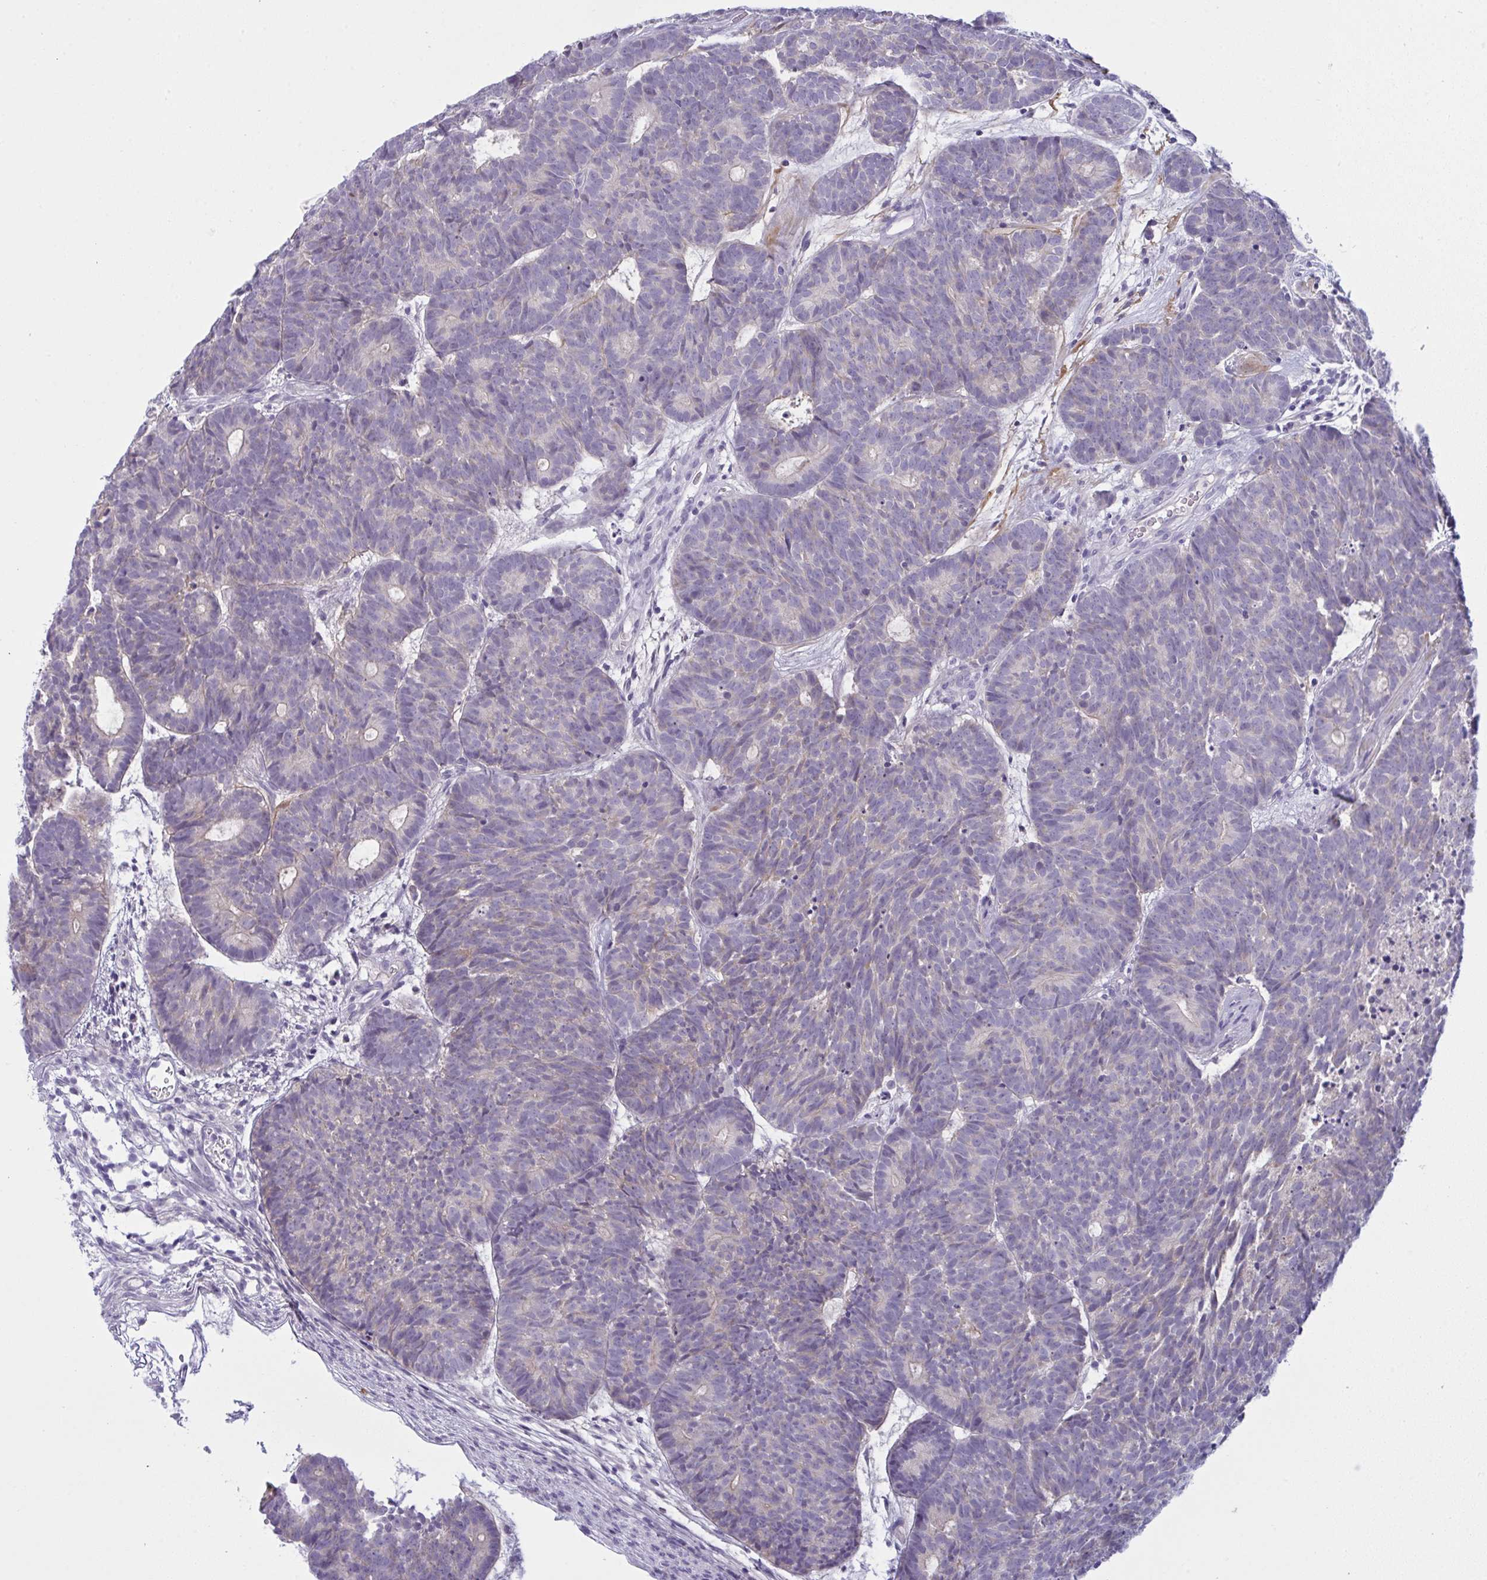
{"staining": {"intensity": "negative", "quantity": "none", "location": "none"}, "tissue": "head and neck cancer", "cell_type": "Tumor cells", "image_type": "cancer", "snomed": [{"axis": "morphology", "description": "Adenocarcinoma, NOS"}, {"axis": "topography", "description": "Head-Neck"}], "caption": "Tumor cells are negative for protein expression in human head and neck cancer (adenocarcinoma).", "gene": "TENT5D", "patient": {"sex": "female", "age": 81}}